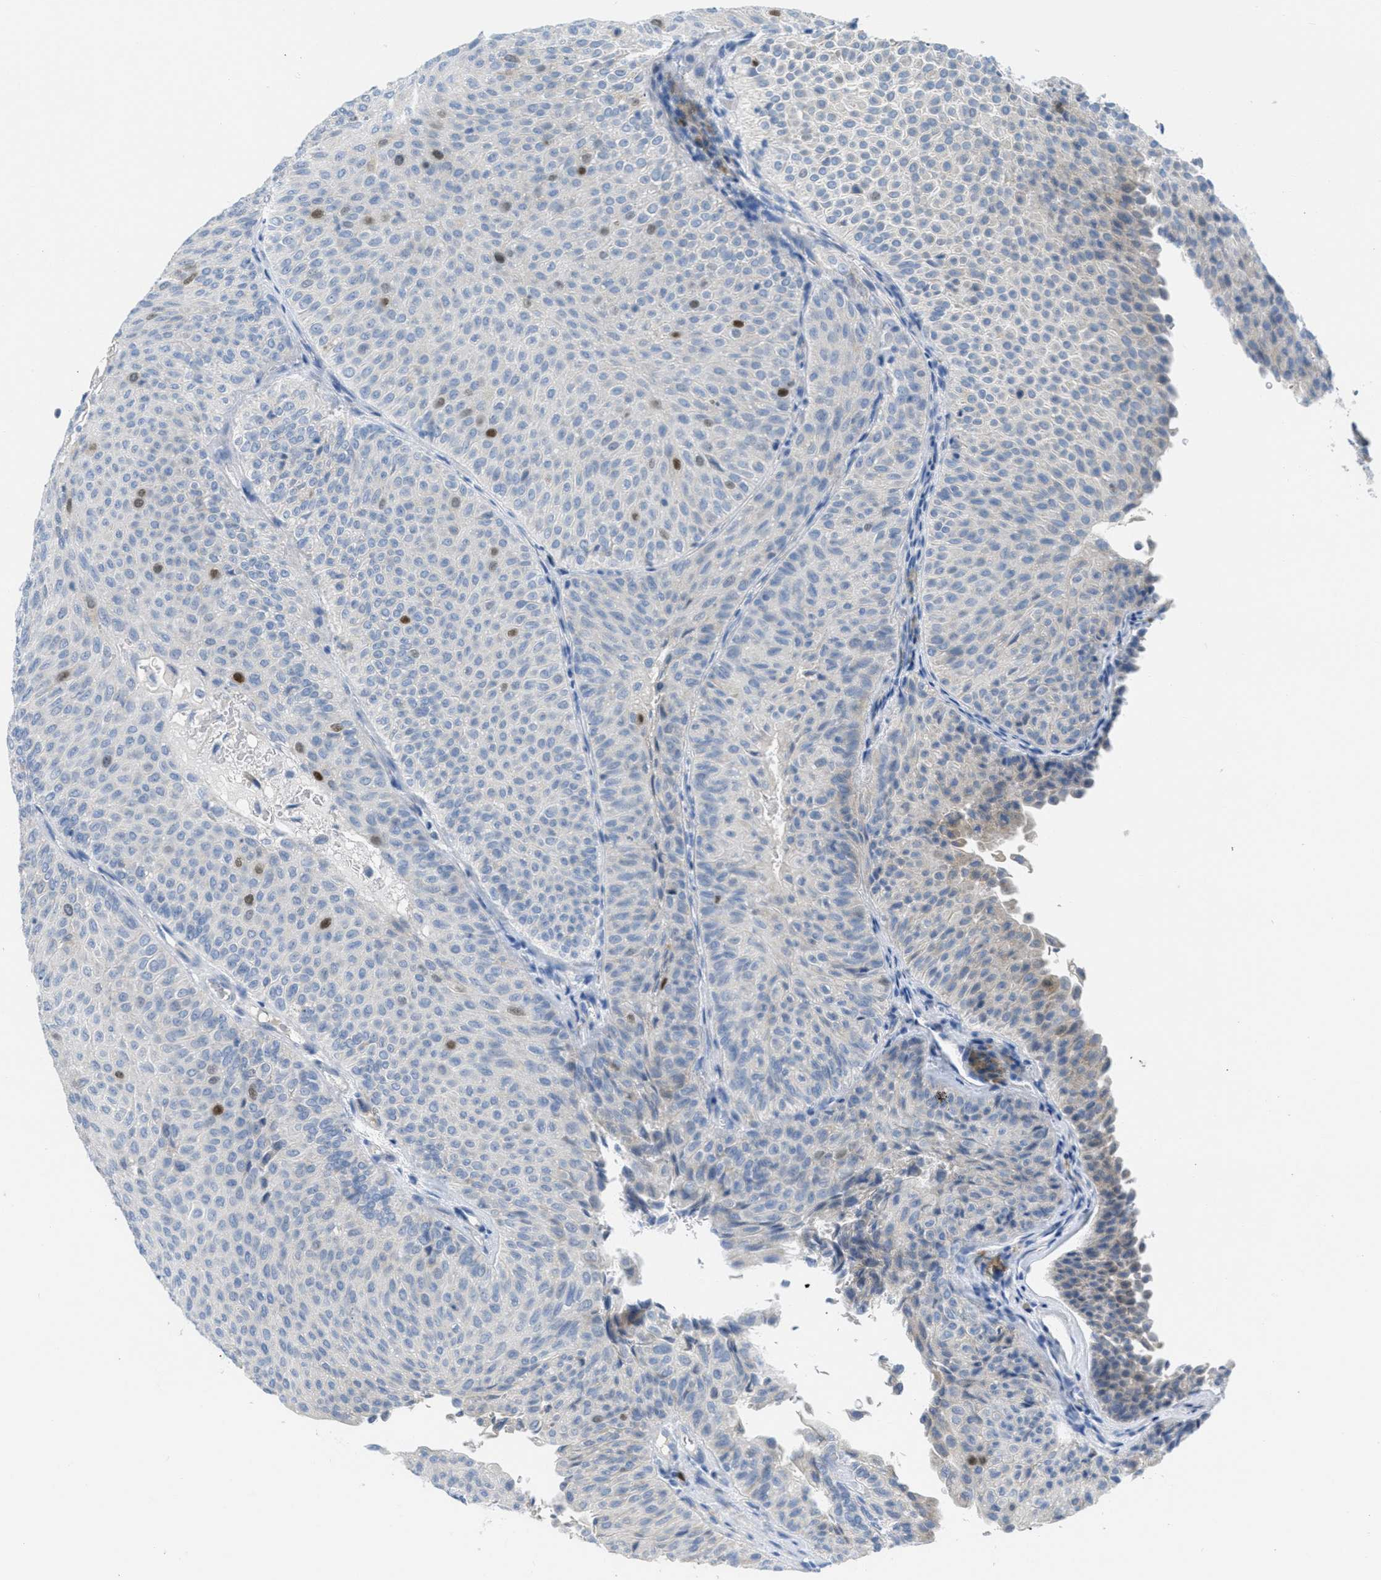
{"staining": {"intensity": "moderate", "quantity": "<25%", "location": "nuclear"}, "tissue": "urothelial cancer", "cell_type": "Tumor cells", "image_type": "cancer", "snomed": [{"axis": "morphology", "description": "Urothelial carcinoma, Low grade"}, {"axis": "topography", "description": "Urinary bladder"}], "caption": "Immunohistochemical staining of human urothelial cancer demonstrates low levels of moderate nuclear positivity in about <25% of tumor cells.", "gene": "ORC6", "patient": {"sex": "male", "age": 78}}